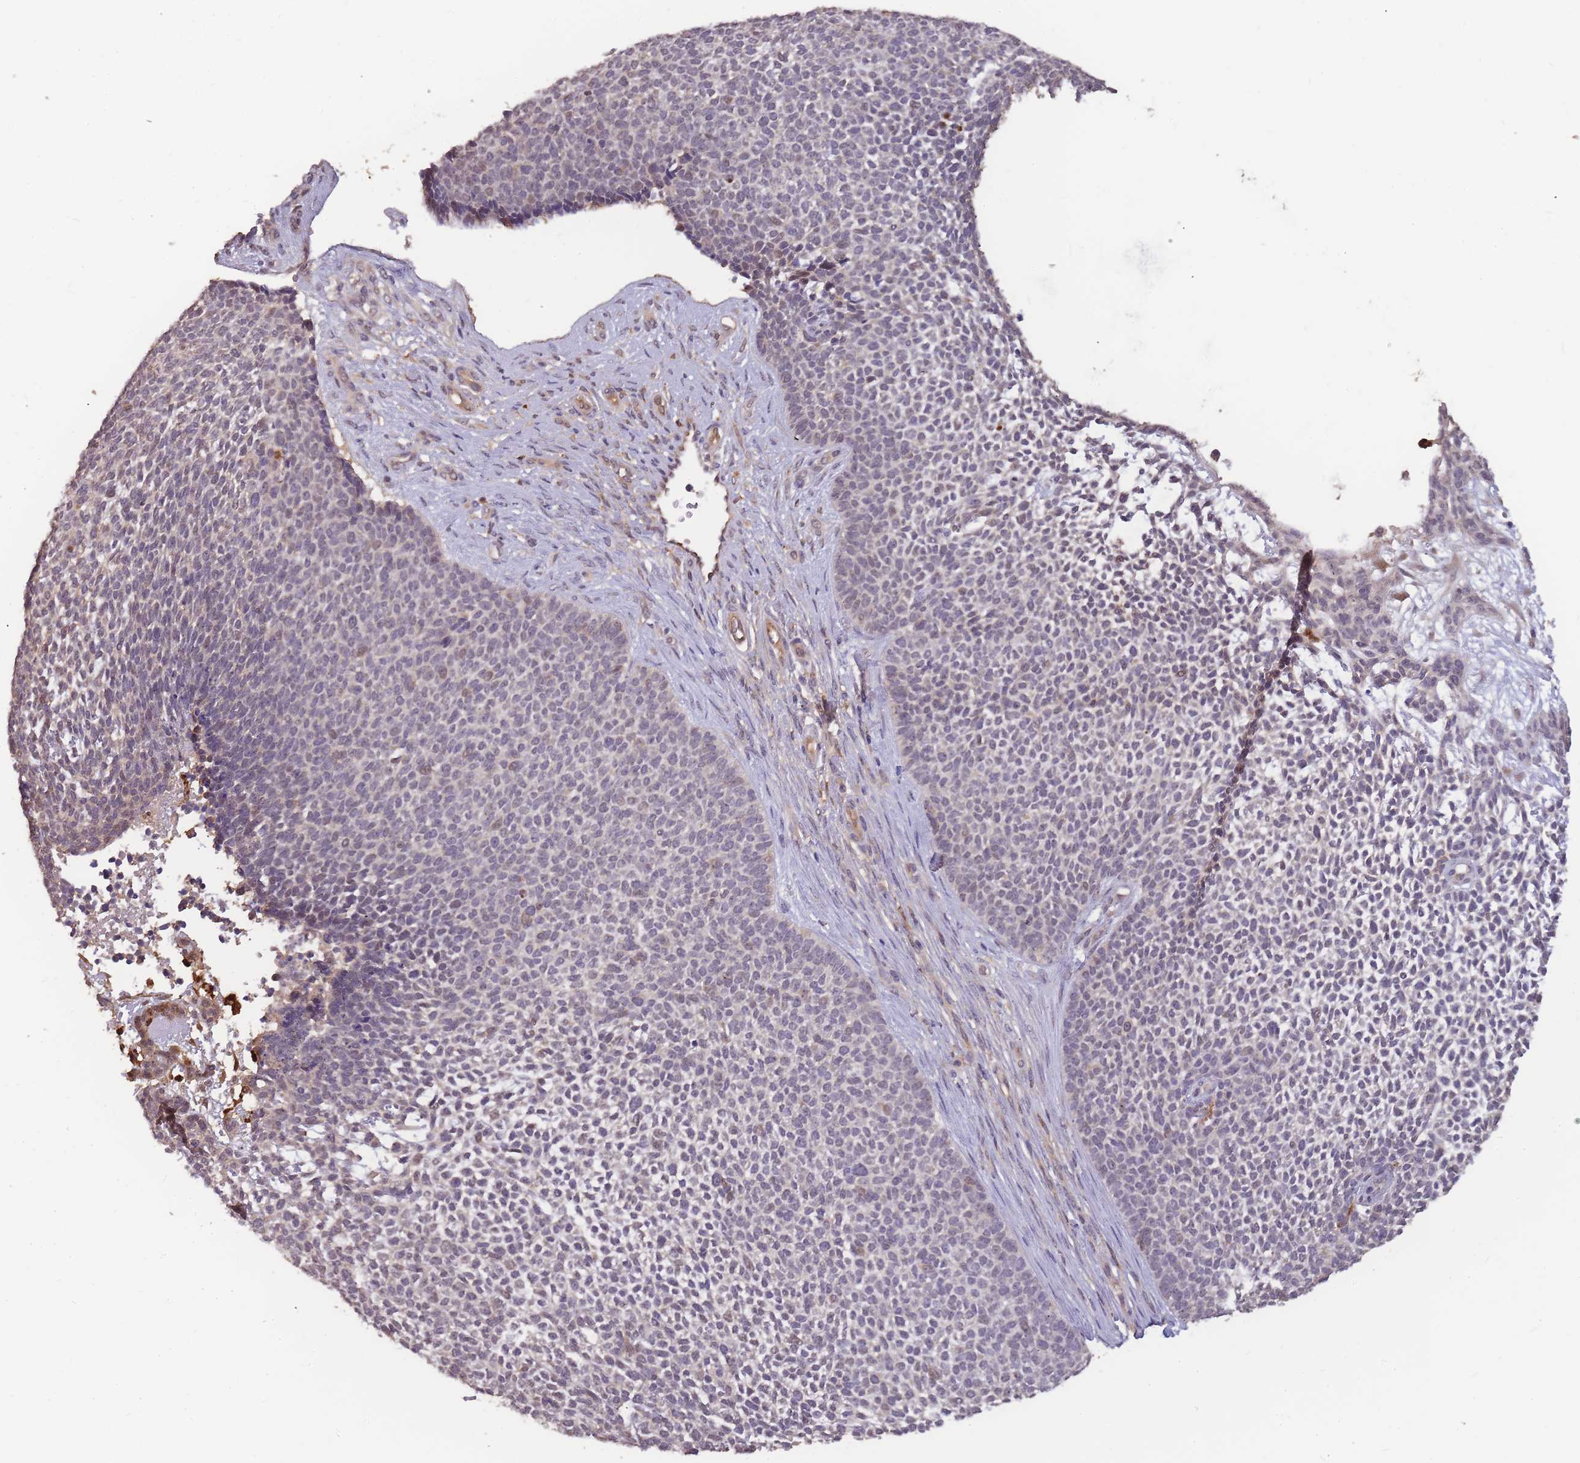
{"staining": {"intensity": "weak", "quantity": "<25%", "location": "nuclear"}, "tissue": "skin cancer", "cell_type": "Tumor cells", "image_type": "cancer", "snomed": [{"axis": "morphology", "description": "Basal cell carcinoma"}, {"axis": "topography", "description": "Skin"}], "caption": "Skin cancer was stained to show a protein in brown. There is no significant staining in tumor cells.", "gene": "CDKN2AIPNL", "patient": {"sex": "female", "age": 84}}